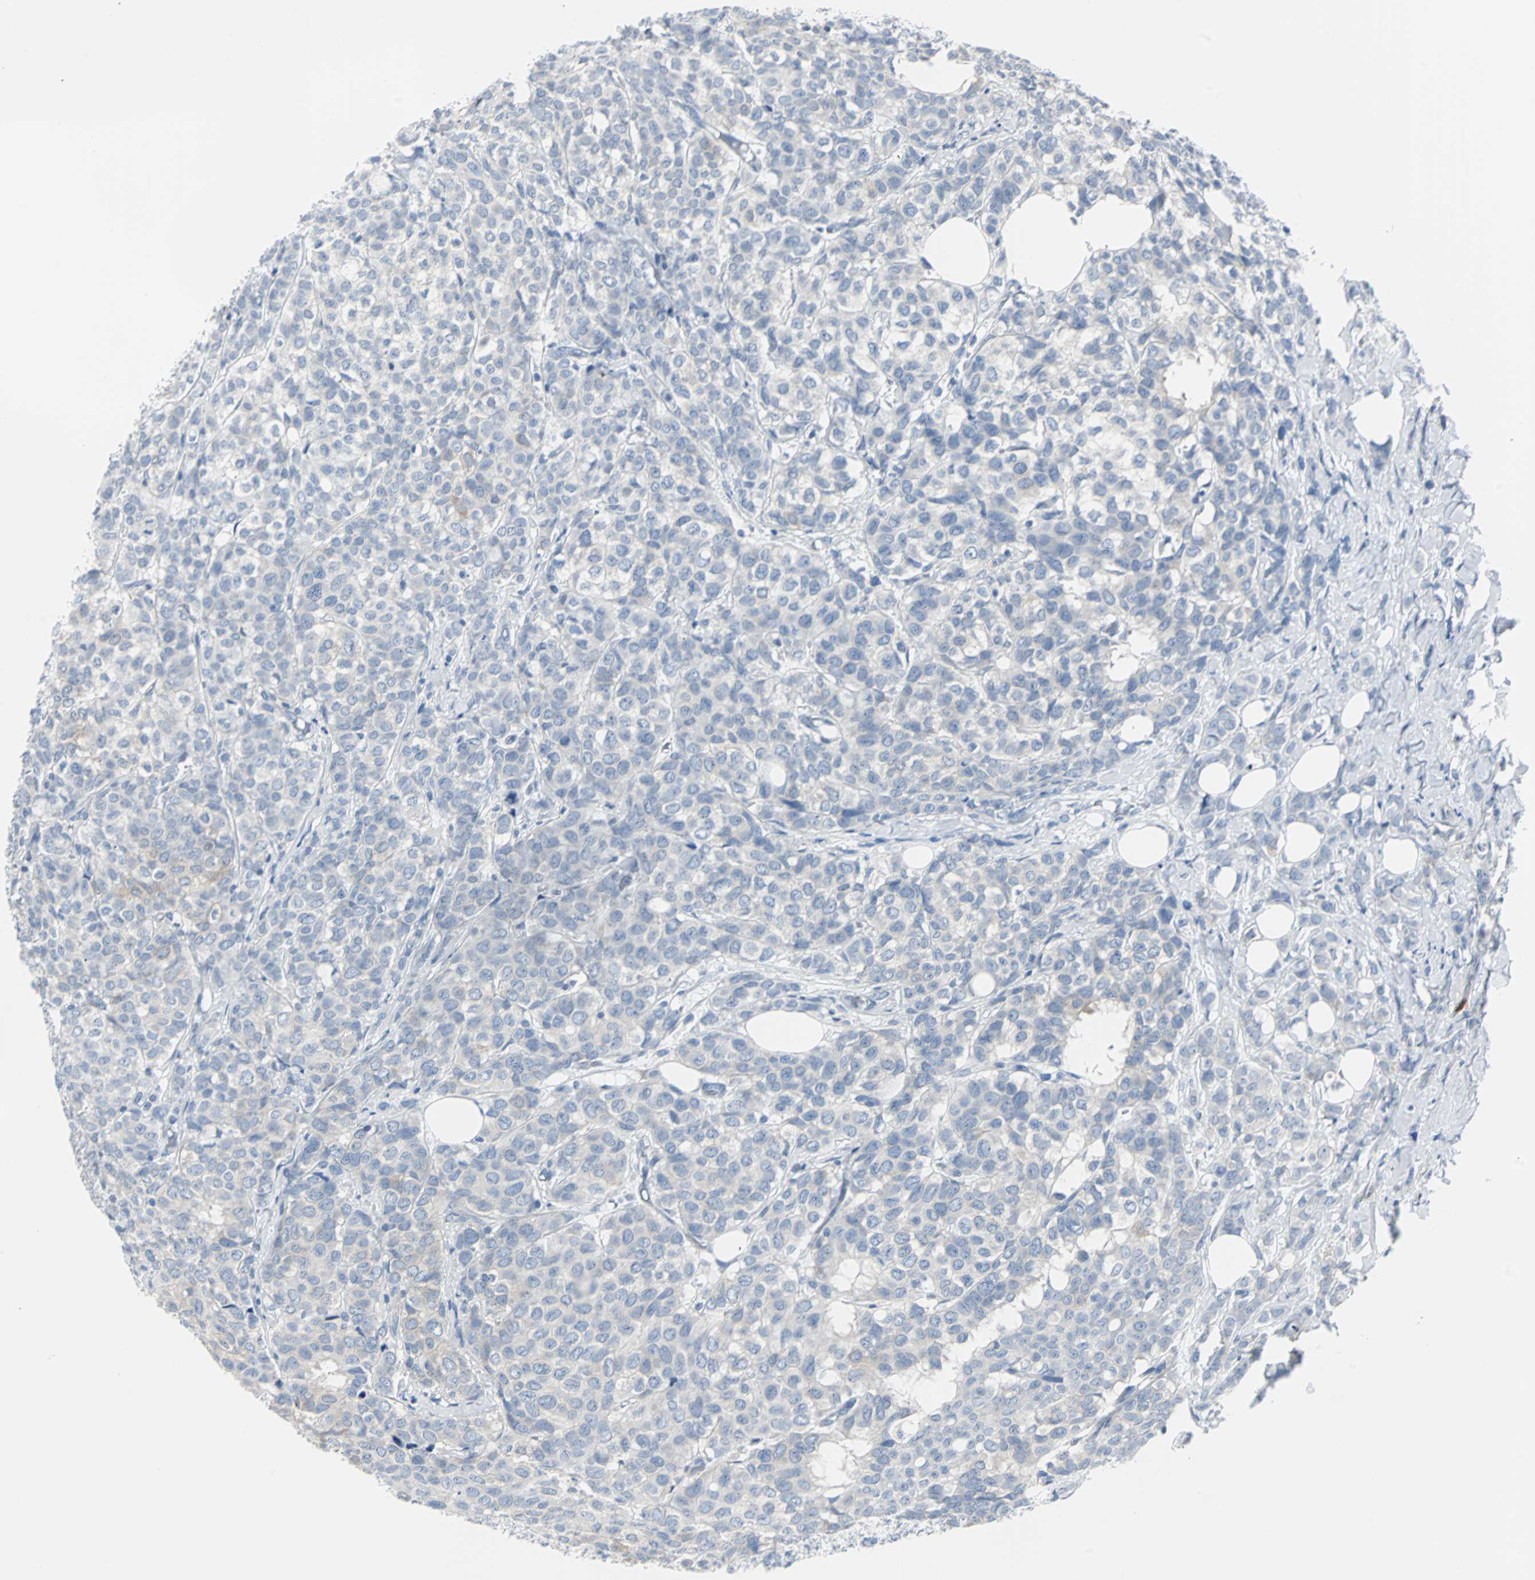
{"staining": {"intensity": "weak", "quantity": "<25%", "location": "cytoplasmic/membranous"}, "tissue": "breast cancer", "cell_type": "Tumor cells", "image_type": "cancer", "snomed": [{"axis": "morphology", "description": "Lobular carcinoma"}, {"axis": "topography", "description": "Breast"}], "caption": "The IHC photomicrograph has no significant positivity in tumor cells of lobular carcinoma (breast) tissue.", "gene": "RASA1", "patient": {"sex": "female", "age": 60}}